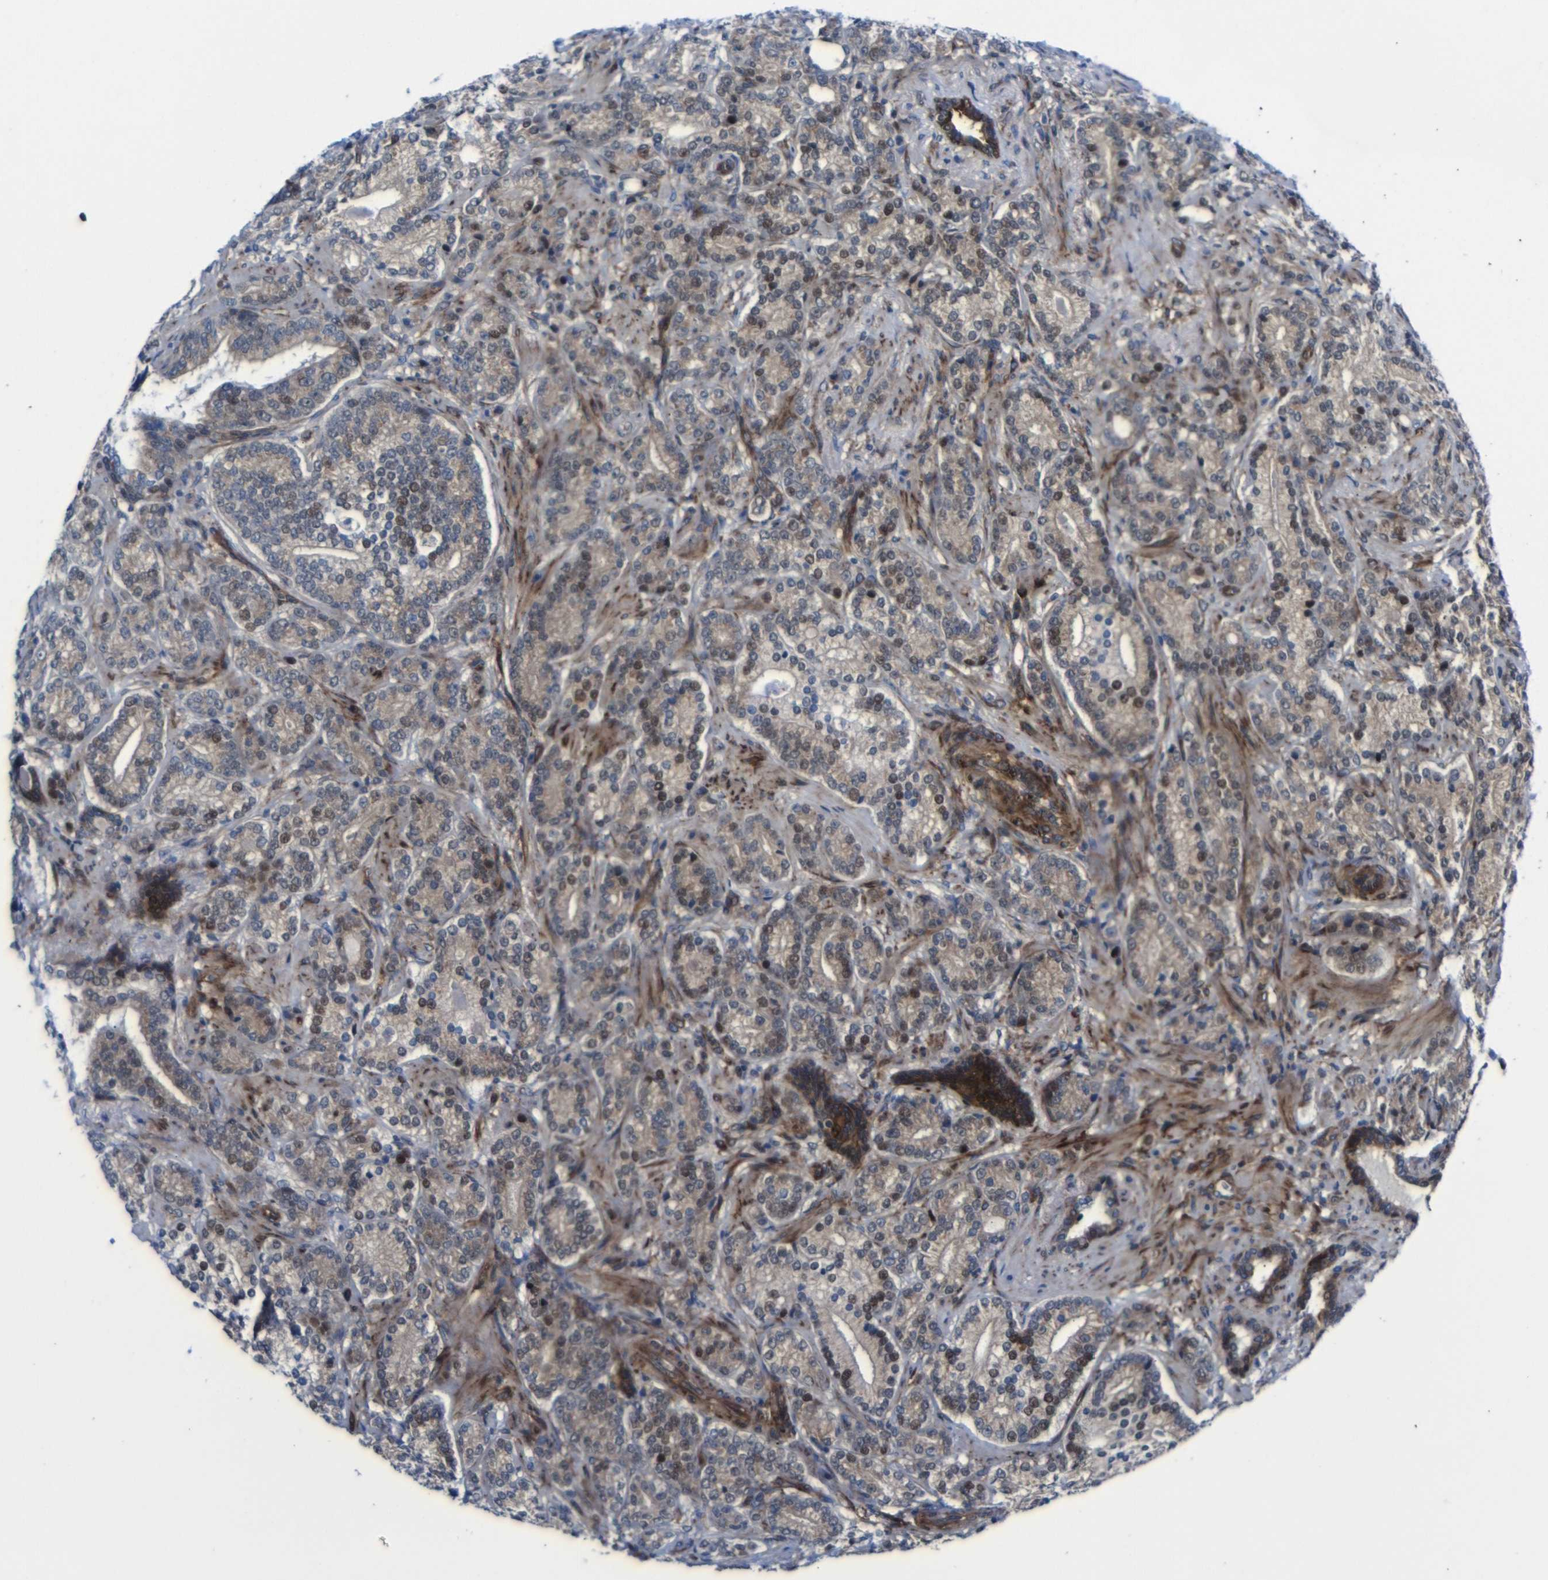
{"staining": {"intensity": "moderate", "quantity": "25%-75%", "location": "cytoplasmic/membranous,nuclear"}, "tissue": "prostate cancer", "cell_type": "Tumor cells", "image_type": "cancer", "snomed": [{"axis": "morphology", "description": "Adenocarcinoma, High grade"}, {"axis": "topography", "description": "Prostate"}], "caption": "A medium amount of moderate cytoplasmic/membranous and nuclear expression is seen in approximately 25%-75% of tumor cells in prostate adenocarcinoma (high-grade) tissue.", "gene": "PARP14", "patient": {"sex": "male", "age": 61}}